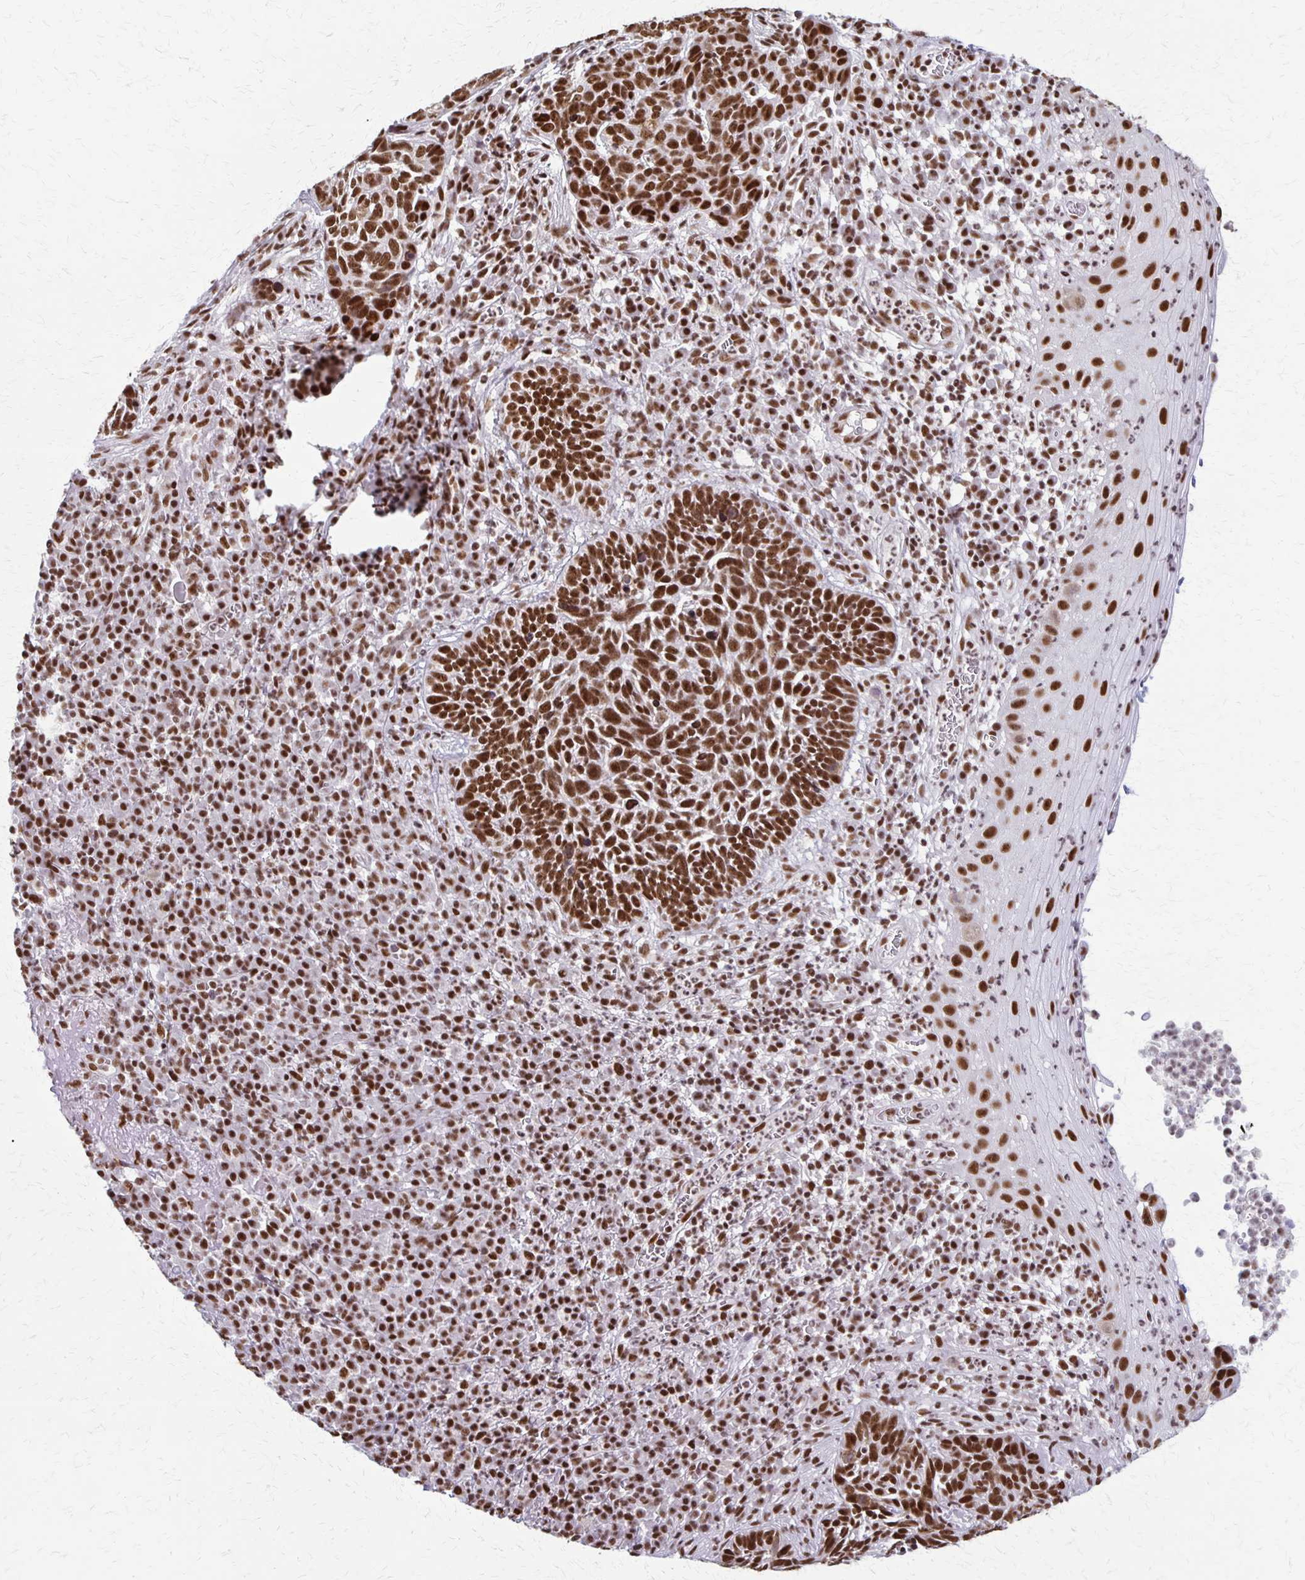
{"staining": {"intensity": "strong", "quantity": ">75%", "location": "nuclear"}, "tissue": "skin cancer", "cell_type": "Tumor cells", "image_type": "cancer", "snomed": [{"axis": "morphology", "description": "Basal cell carcinoma"}, {"axis": "topography", "description": "Skin"}, {"axis": "topography", "description": "Skin of face"}], "caption": "Brown immunohistochemical staining in human skin cancer (basal cell carcinoma) displays strong nuclear positivity in about >75% of tumor cells.", "gene": "XRCC6", "patient": {"sex": "female", "age": 95}}